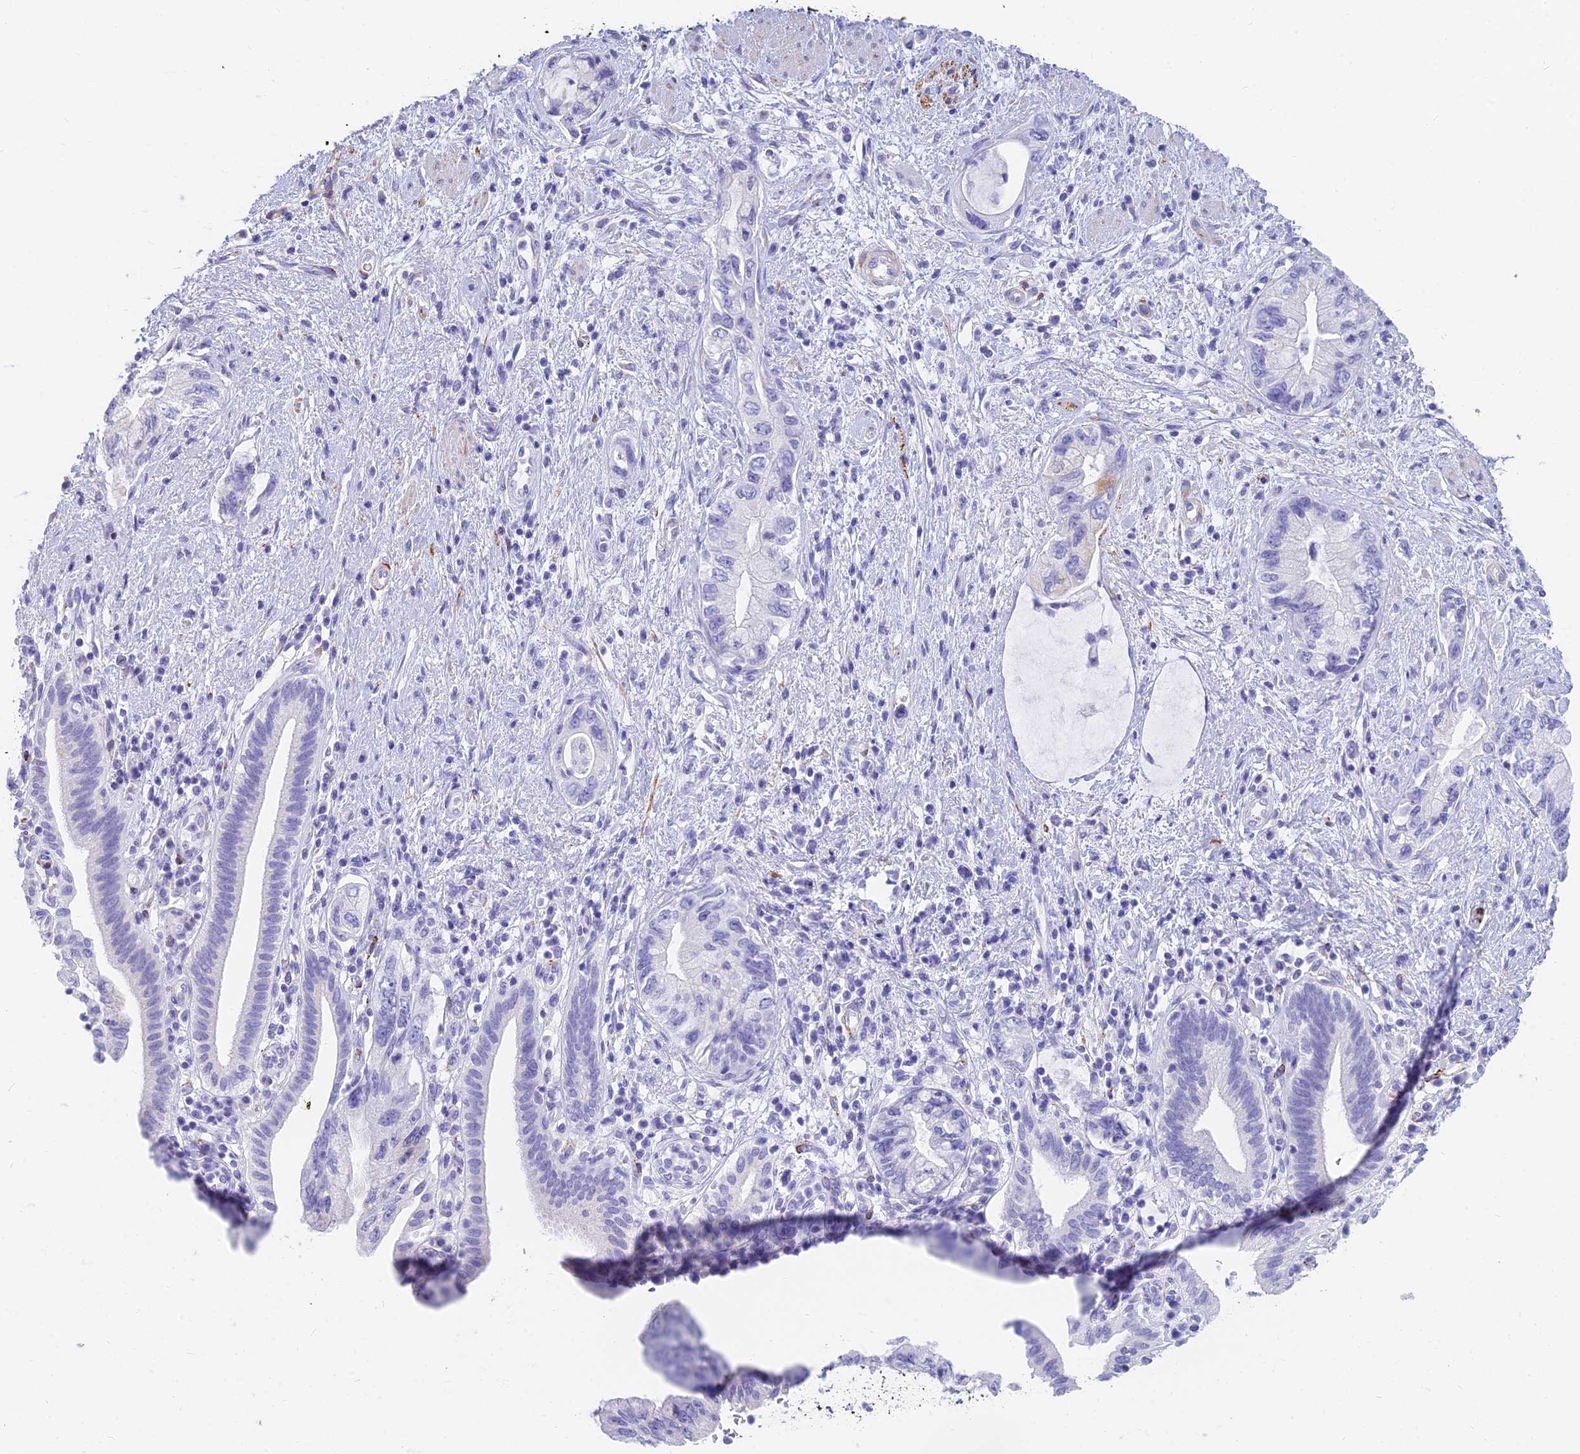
{"staining": {"intensity": "negative", "quantity": "none", "location": "none"}, "tissue": "pancreatic cancer", "cell_type": "Tumor cells", "image_type": "cancer", "snomed": [{"axis": "morphology", "description": "Adenocarcinoma, NOS"}, {"axis": "topography", "description": "Pancreas"}], "caption": "Tumor cells are negative for protein expression in human pancreatic cancer (adenocarcinoma).", "gene": "SLC36A2", "patient": {"sex": "female", "age": 73}}